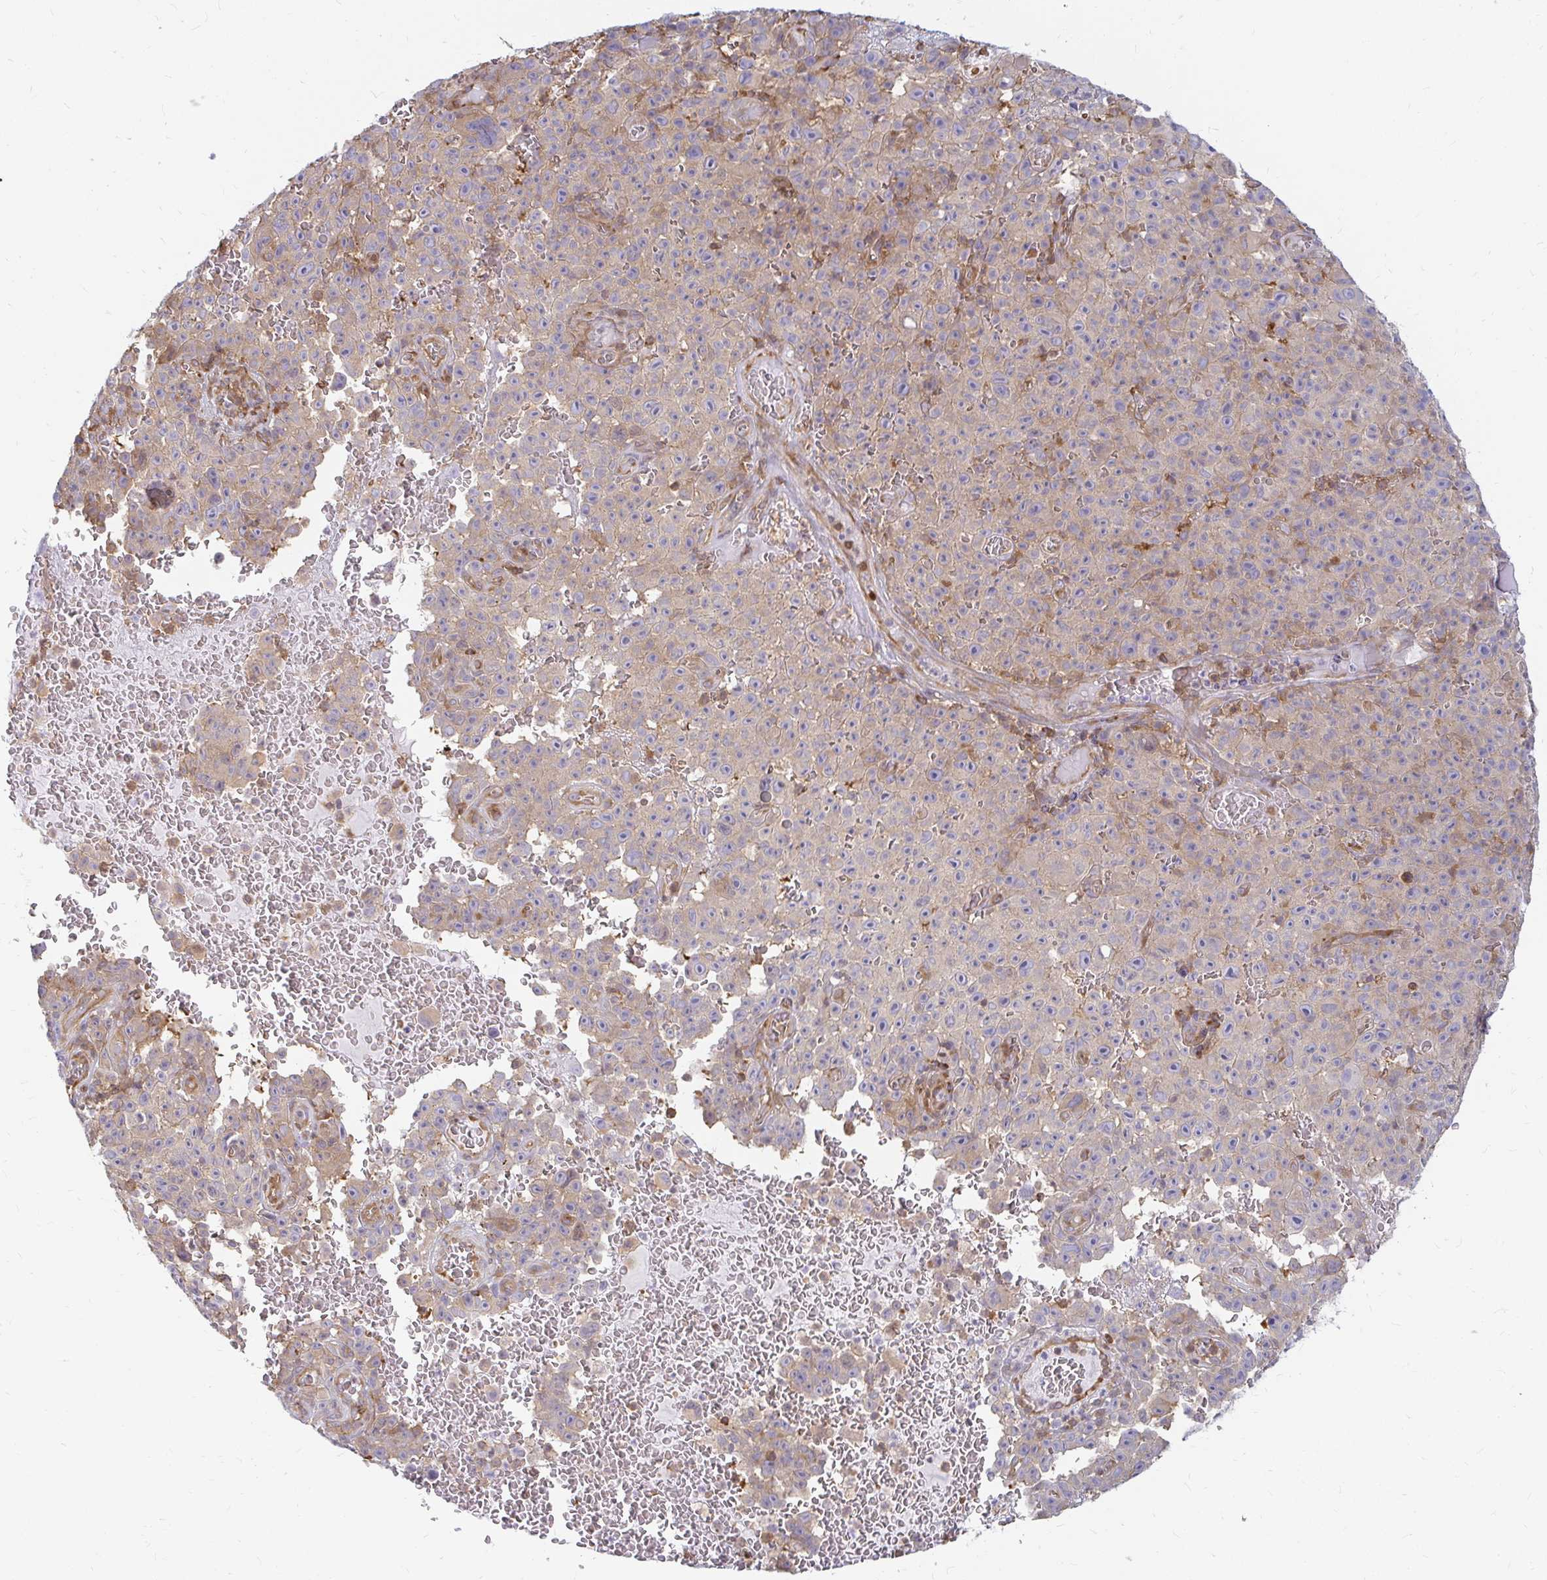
{"staining": {"intensity": "weak", "quantity": "25%-75%", "location": "cytoplasmic/membranous"}, "tissue": "melanoma", "cell_type": "Tumor cells", "image_type": "cancer", "snomed": [{"axis": "morphology", "description": "Malignant melanoma, NOS"}, {"axis": "topography", "description": "Skin"}], "caption": "DAB immunohistochemical staining of human malignant melanoma demonstrates weak cytoplasmic/membranous protein staining in about 25%-75% of tumor cells.", "gene": "CAST", "patient": {"sex": "female", "age": 82}}